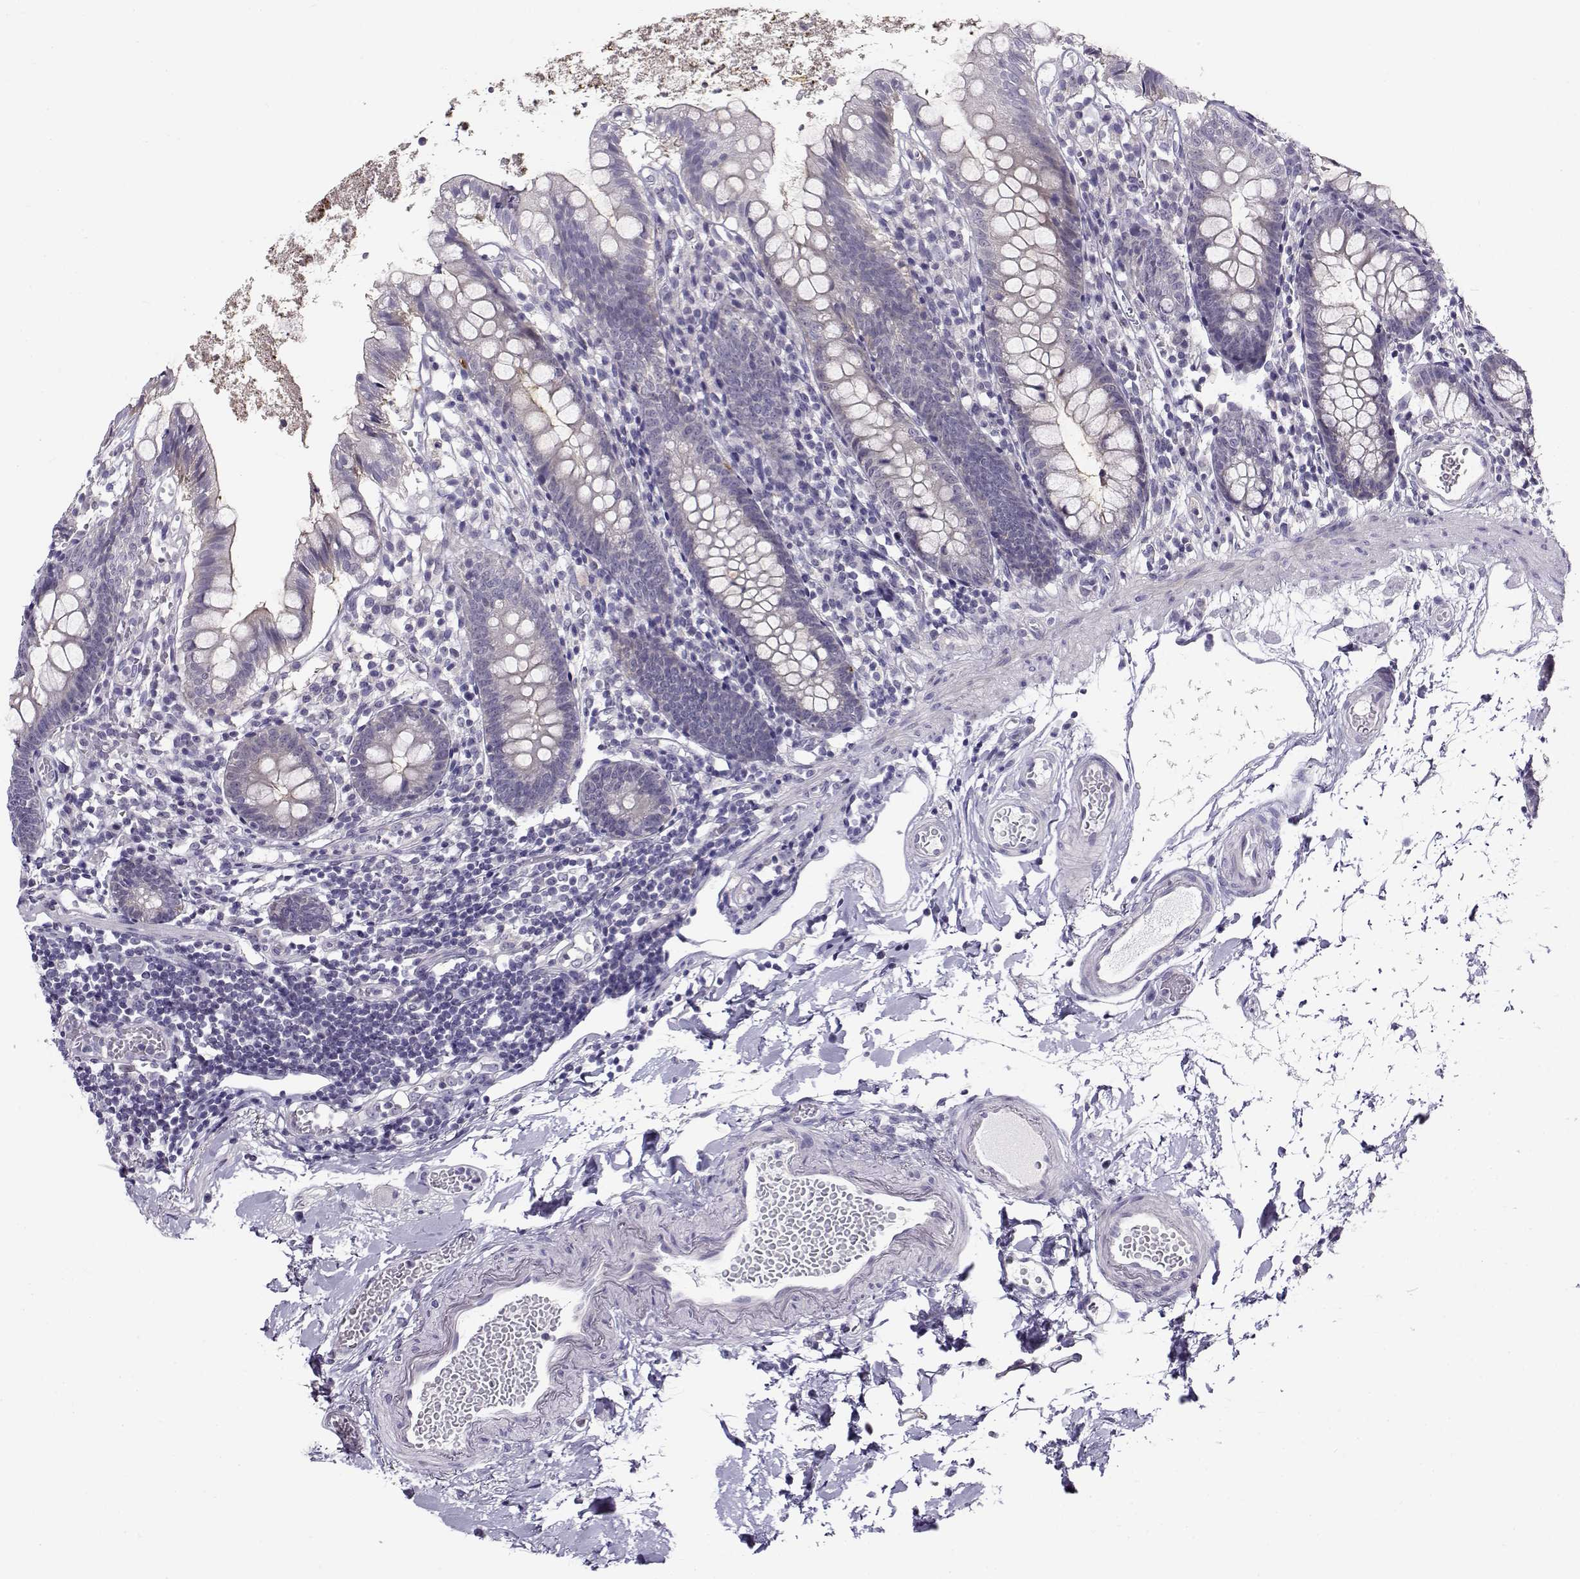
{"staining": {"intensity": "negative", "quantity": "none", "location": "none"}, "tissue": "small intestine", "cell_type": "Glandular cells", "image_type": "normal", "snomed": [{"axis": "morphology", "description": "Normal tissue, NOS"}, {"axis": "topography", "description": "Small intestine"}], "caption": "A photomicrograph of small intestine stained for a protein exhibits no brown staining in glandular cells. The staining is performed using DAB brown chromogen with nuclei counter-stained in using hematoxylin.", "gene": "FEZF1", "patient": {"sex": "female", "age": 90}}